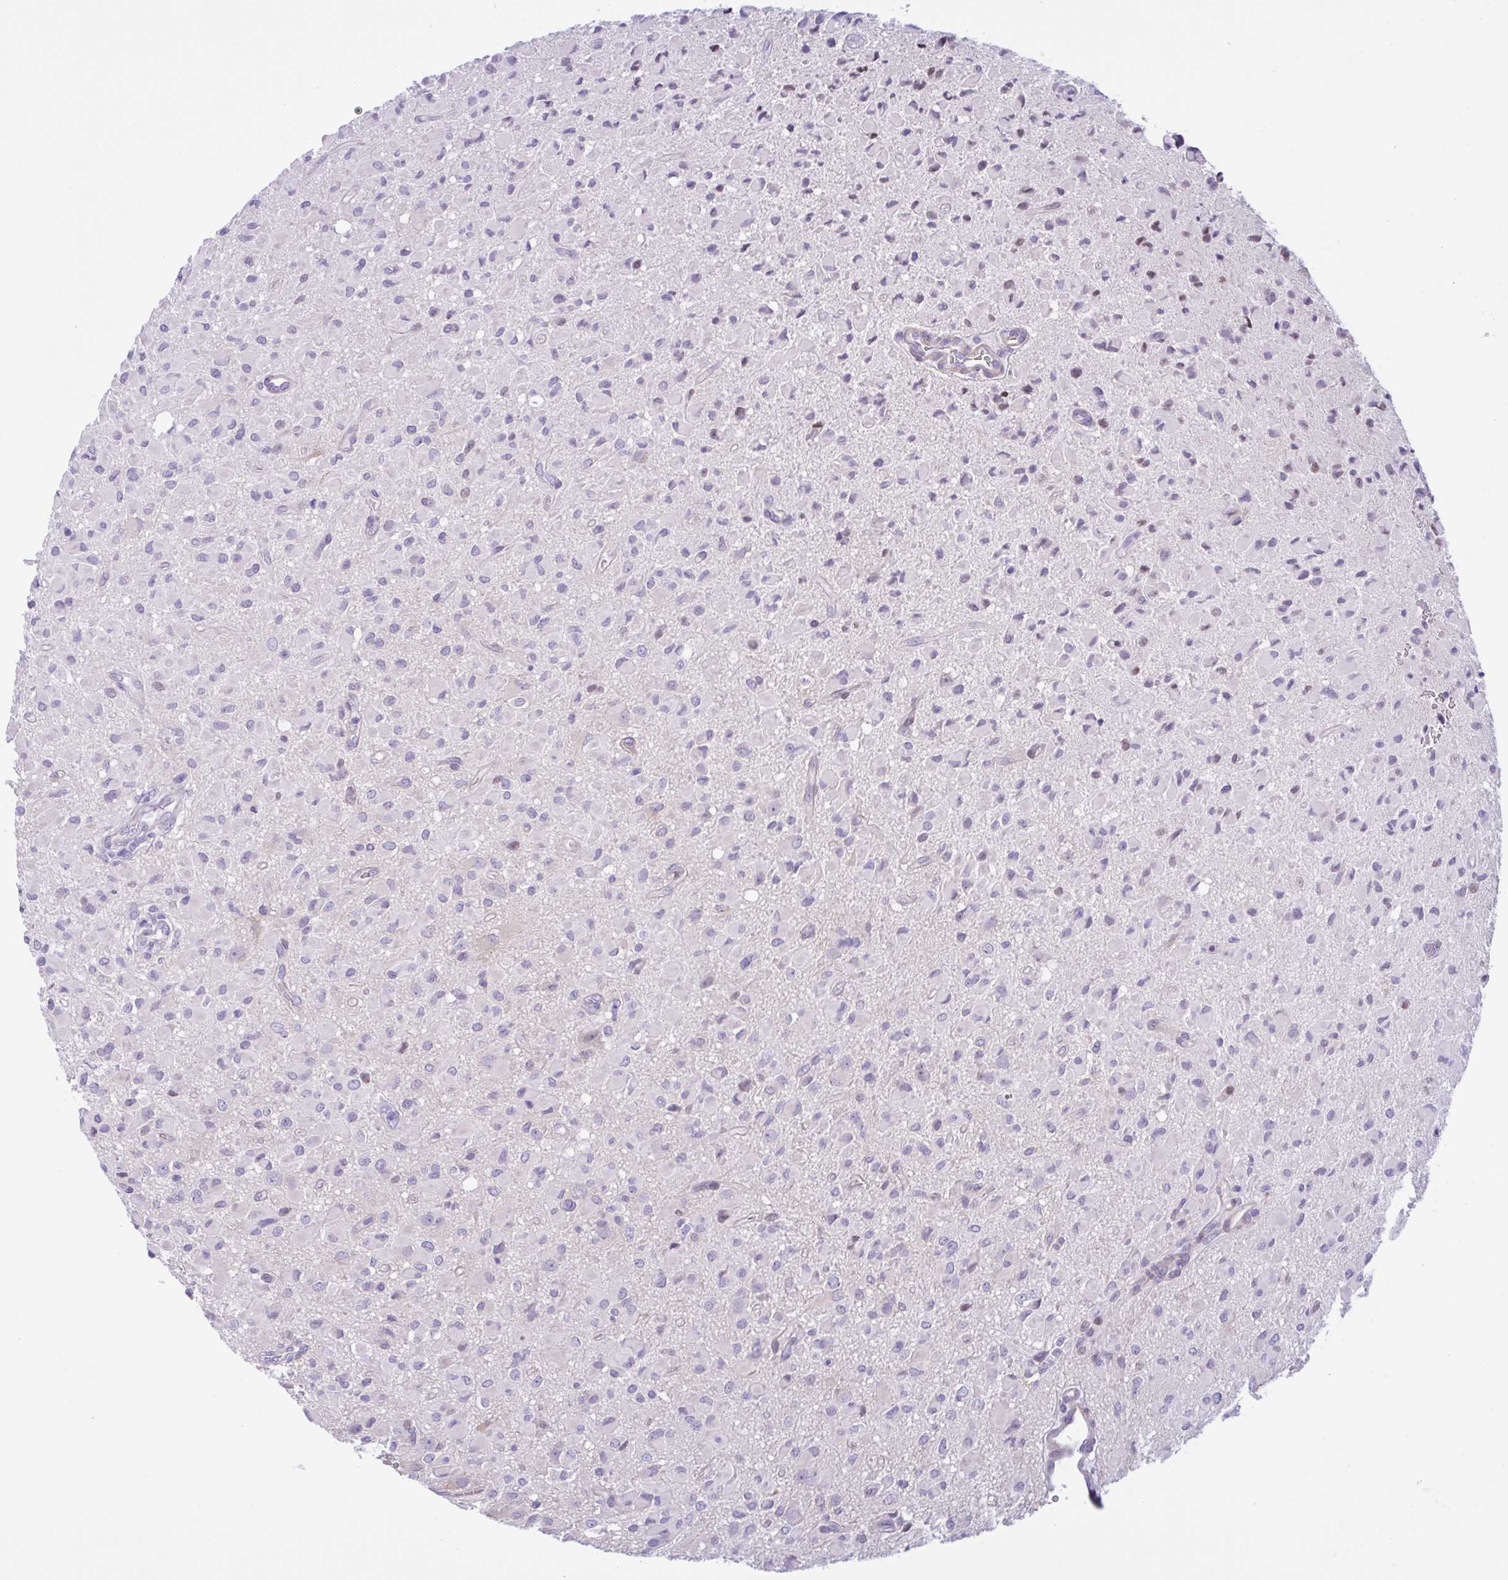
{"staining": {"intensity": "negative", "quantity": "none", "location": "none"}, "tissue": "glioma", "cell_type": "Tumor cells", "image_type": "cancer", "snomed": [{"axis": "morphology", "description": "Glioma, malignant, Low grade"}, {"axis": "topography", "description": "Brain"}], "caption": "Histopathology image shows no protein positivity in tumor cells of glioma tissue.", "gene": "AHCYL2", "patient": {"sex": "female", "age": 33}}